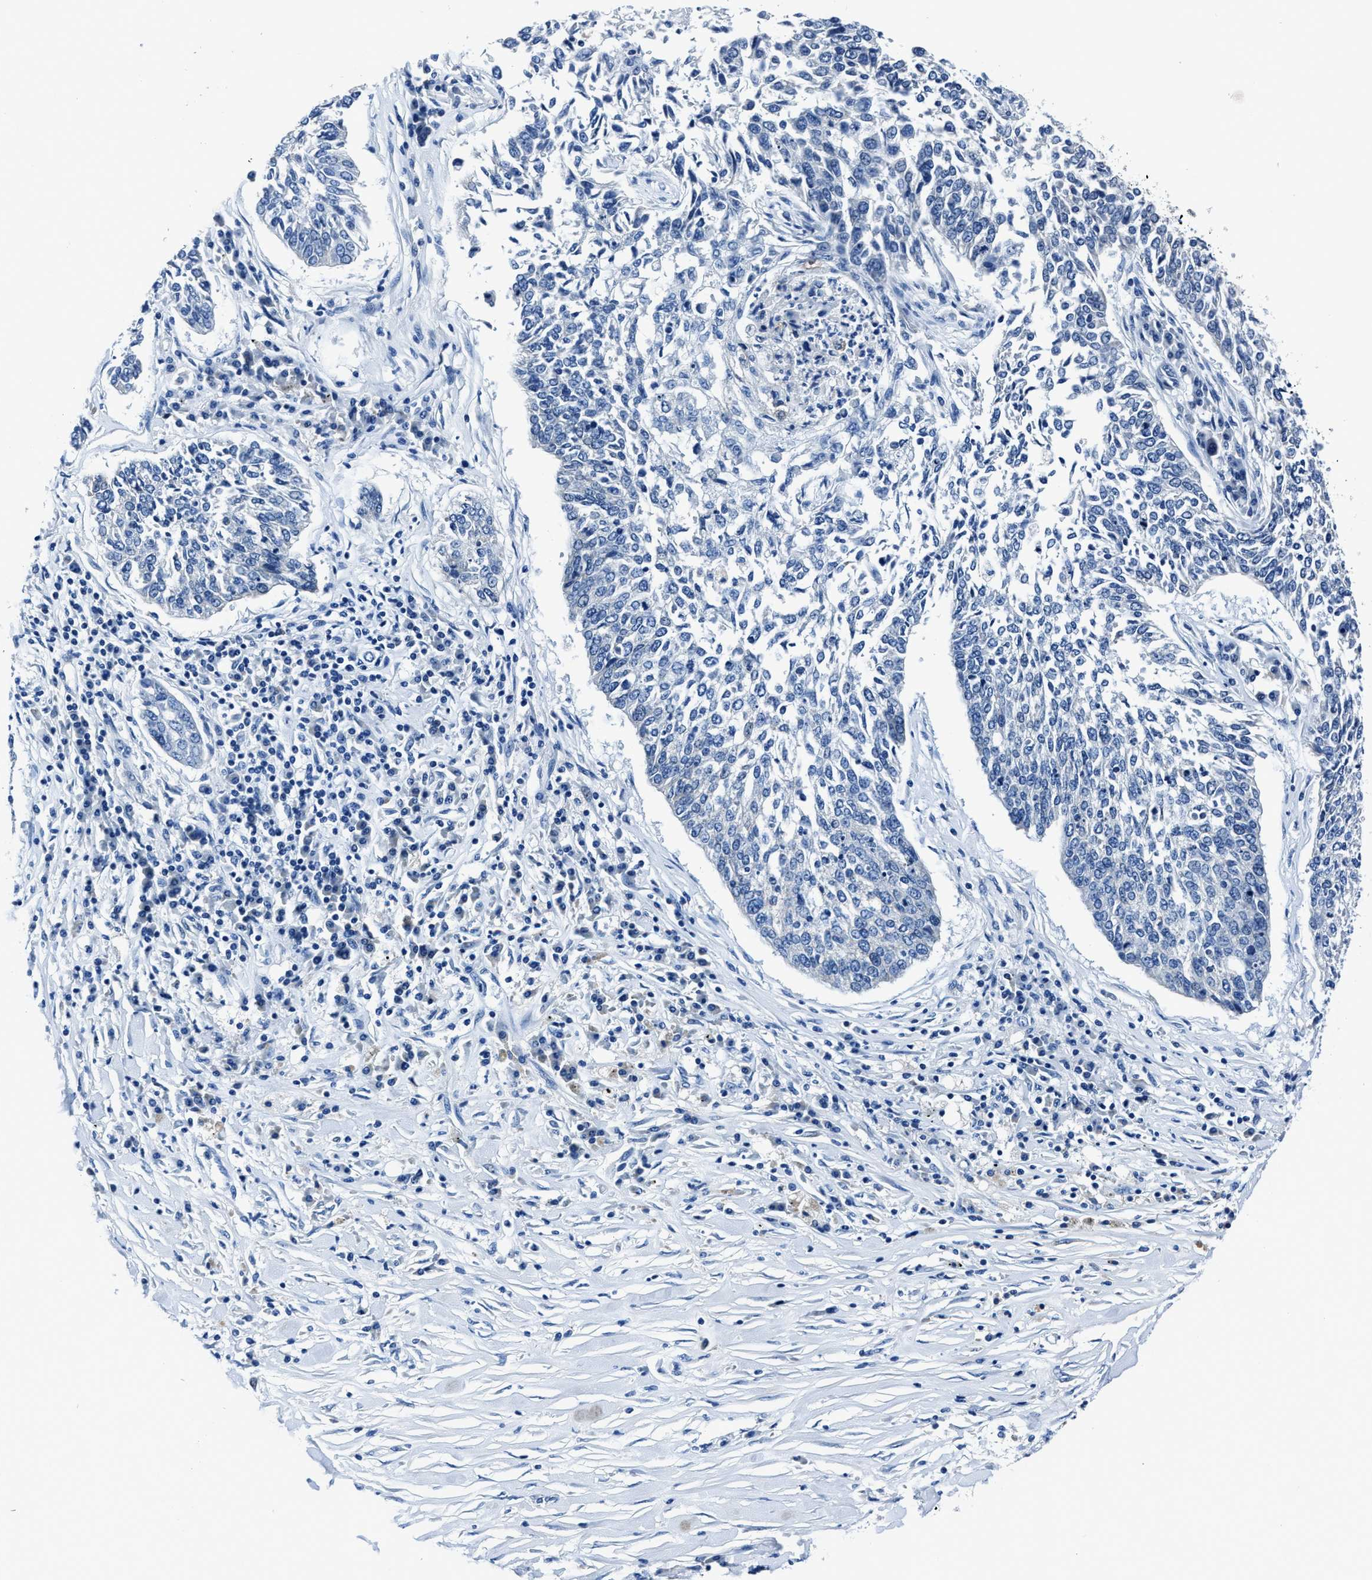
{"staining": {"intensity": "negative", "quantity": "none", "location": "none"}, "tissue": "lung cancer", "cell_type": "Tumor cells", "image_type": "cancer", "snomed": [{"axis": "morphology", "description": "Normal tissue, NOS"}, {"axis": "morphology", "description": "Squamous cell carcinoma, NOS"}, {"axis": "topography", "description": "Cartilage tissue"}, {"axis": "topography", "description": "Bronchus"}, {"axis": "topography", "description": "Lung"}], "caption": "An immunohistochemistry (IHC) micrograph of lung squamous cell carcinoma is shown. There is no staining in tumor cells of lung squamous cell carcinoma.", "gene": "LMO7", "patient": {"sex": "female", "age": 49}}